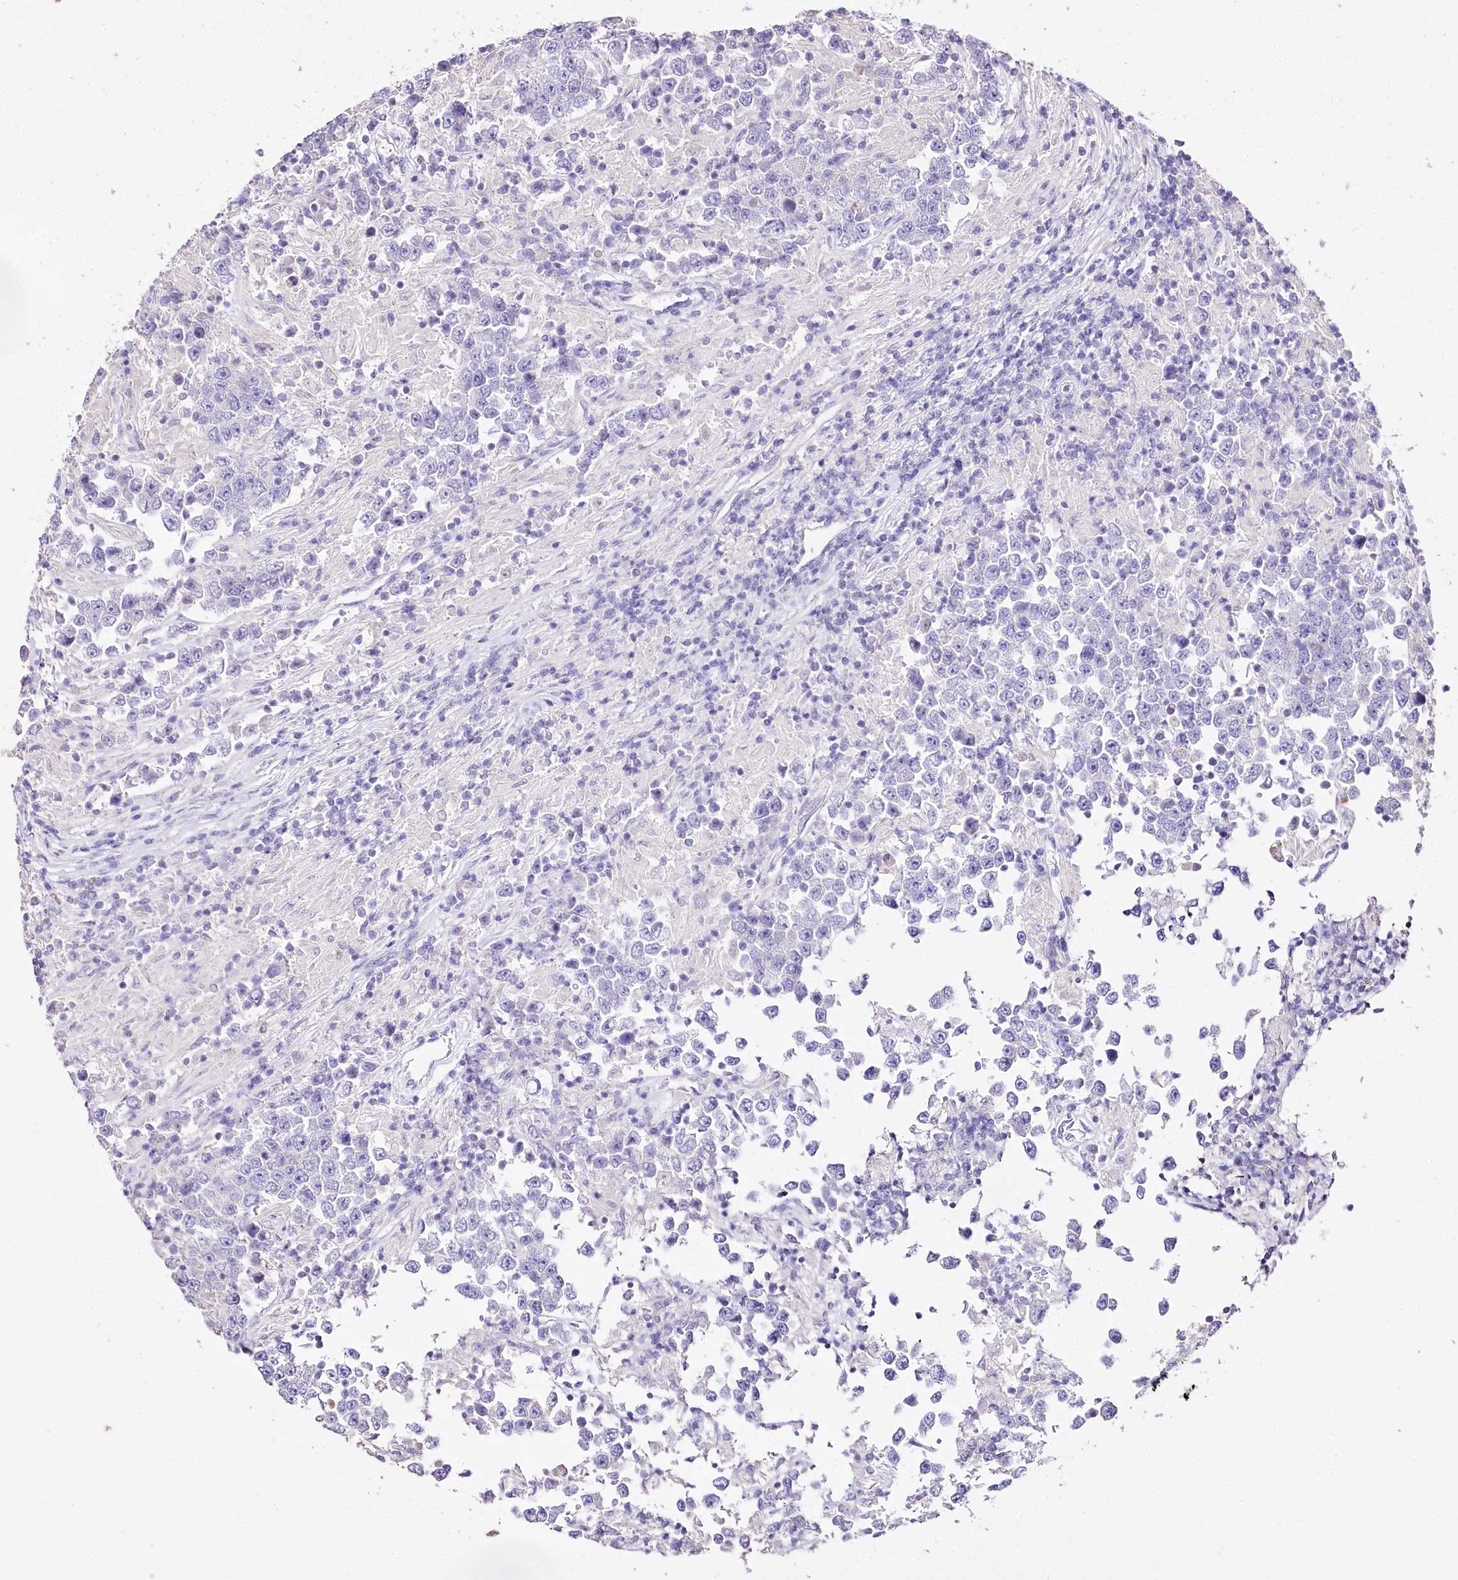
{"staining": {"intensity": "negative", "quantity": "none", "location": "none"}, "tissue": "testis cancer", "cell_type": "Tumor cells", "image_type": "cancer", "snomed": [{"axis": "morphology", "description": "Normal tissue, NOS"}, {"axis": "morphology", "description": "Urothelial carcinoma, High grade"}, {"axis": "morphology", "description": "Seminoma, NOS"}, {"axis": "morphology", "description": "Carcinoma, Embryonal, NOS"}, {"axis": "topography", "description": "Urinary bladder"}, {"axis": "topography", "description": "Testis"}], "caption": "Protein analysis of testis cancer exhibits no significant positivity in tumor cells.", "gene": "PTER", "patient": {"sex": "male", "age": 41}}